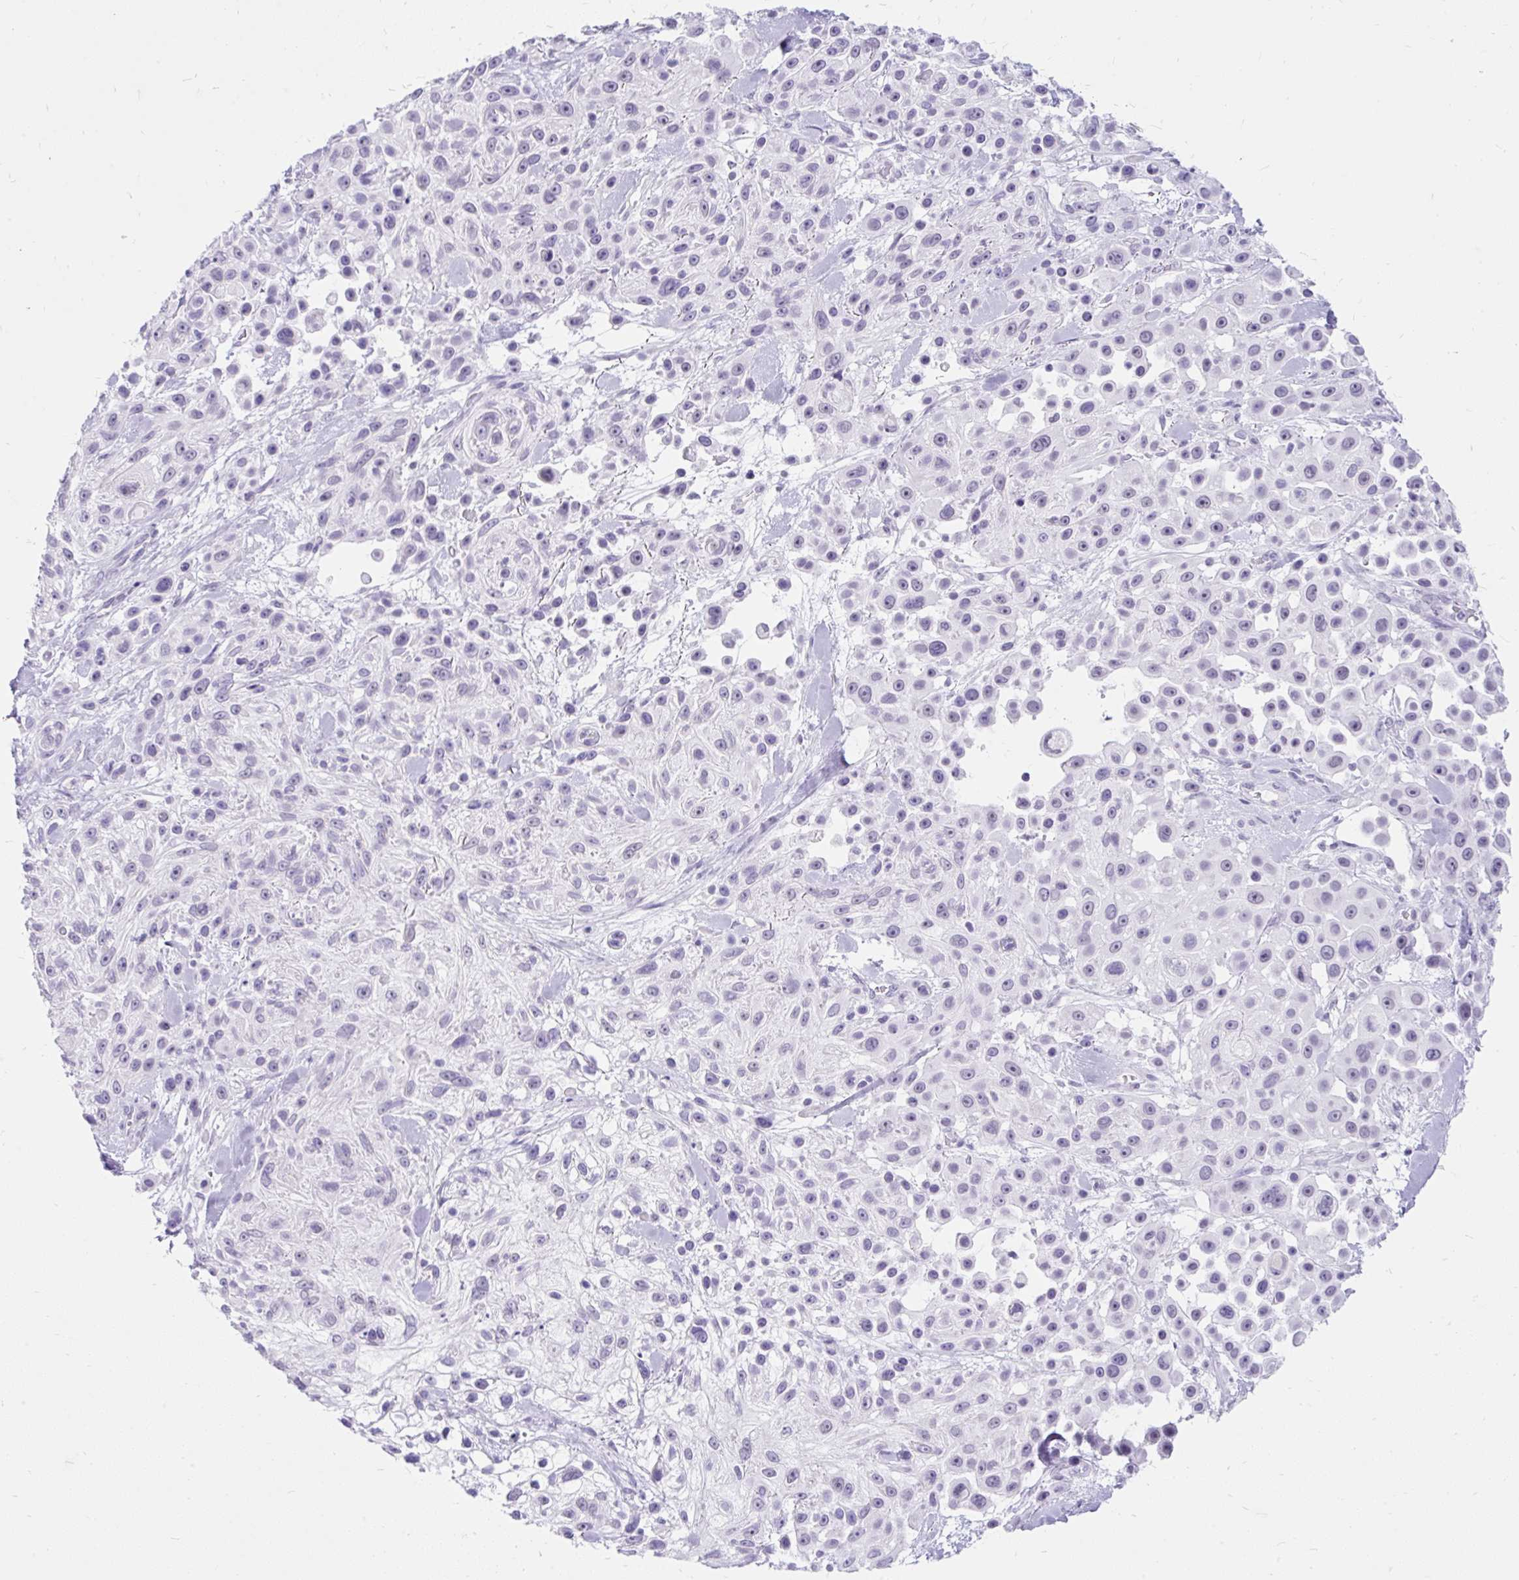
{"staining": {"intensity": "negative", "quantity": "none", "location": "none"}, "tissue": "skin cancer", "cell_type": "Tumor cells", "image_type": "cancer", "snomed": [{"axis": "morphology", "description": "Squamous cell carcinoma, NOS"}, {"axis": "topography", "description": "Skin"}], "caption": "DAB (3,3'-diaminobenzidine) immunohistochemical staining of human squamous cell carcinoma (skin) exhibits no significant staining in tumor cells.", "gene": "SCGB1A1", "patient": {"sex": "male", "age": 67}}